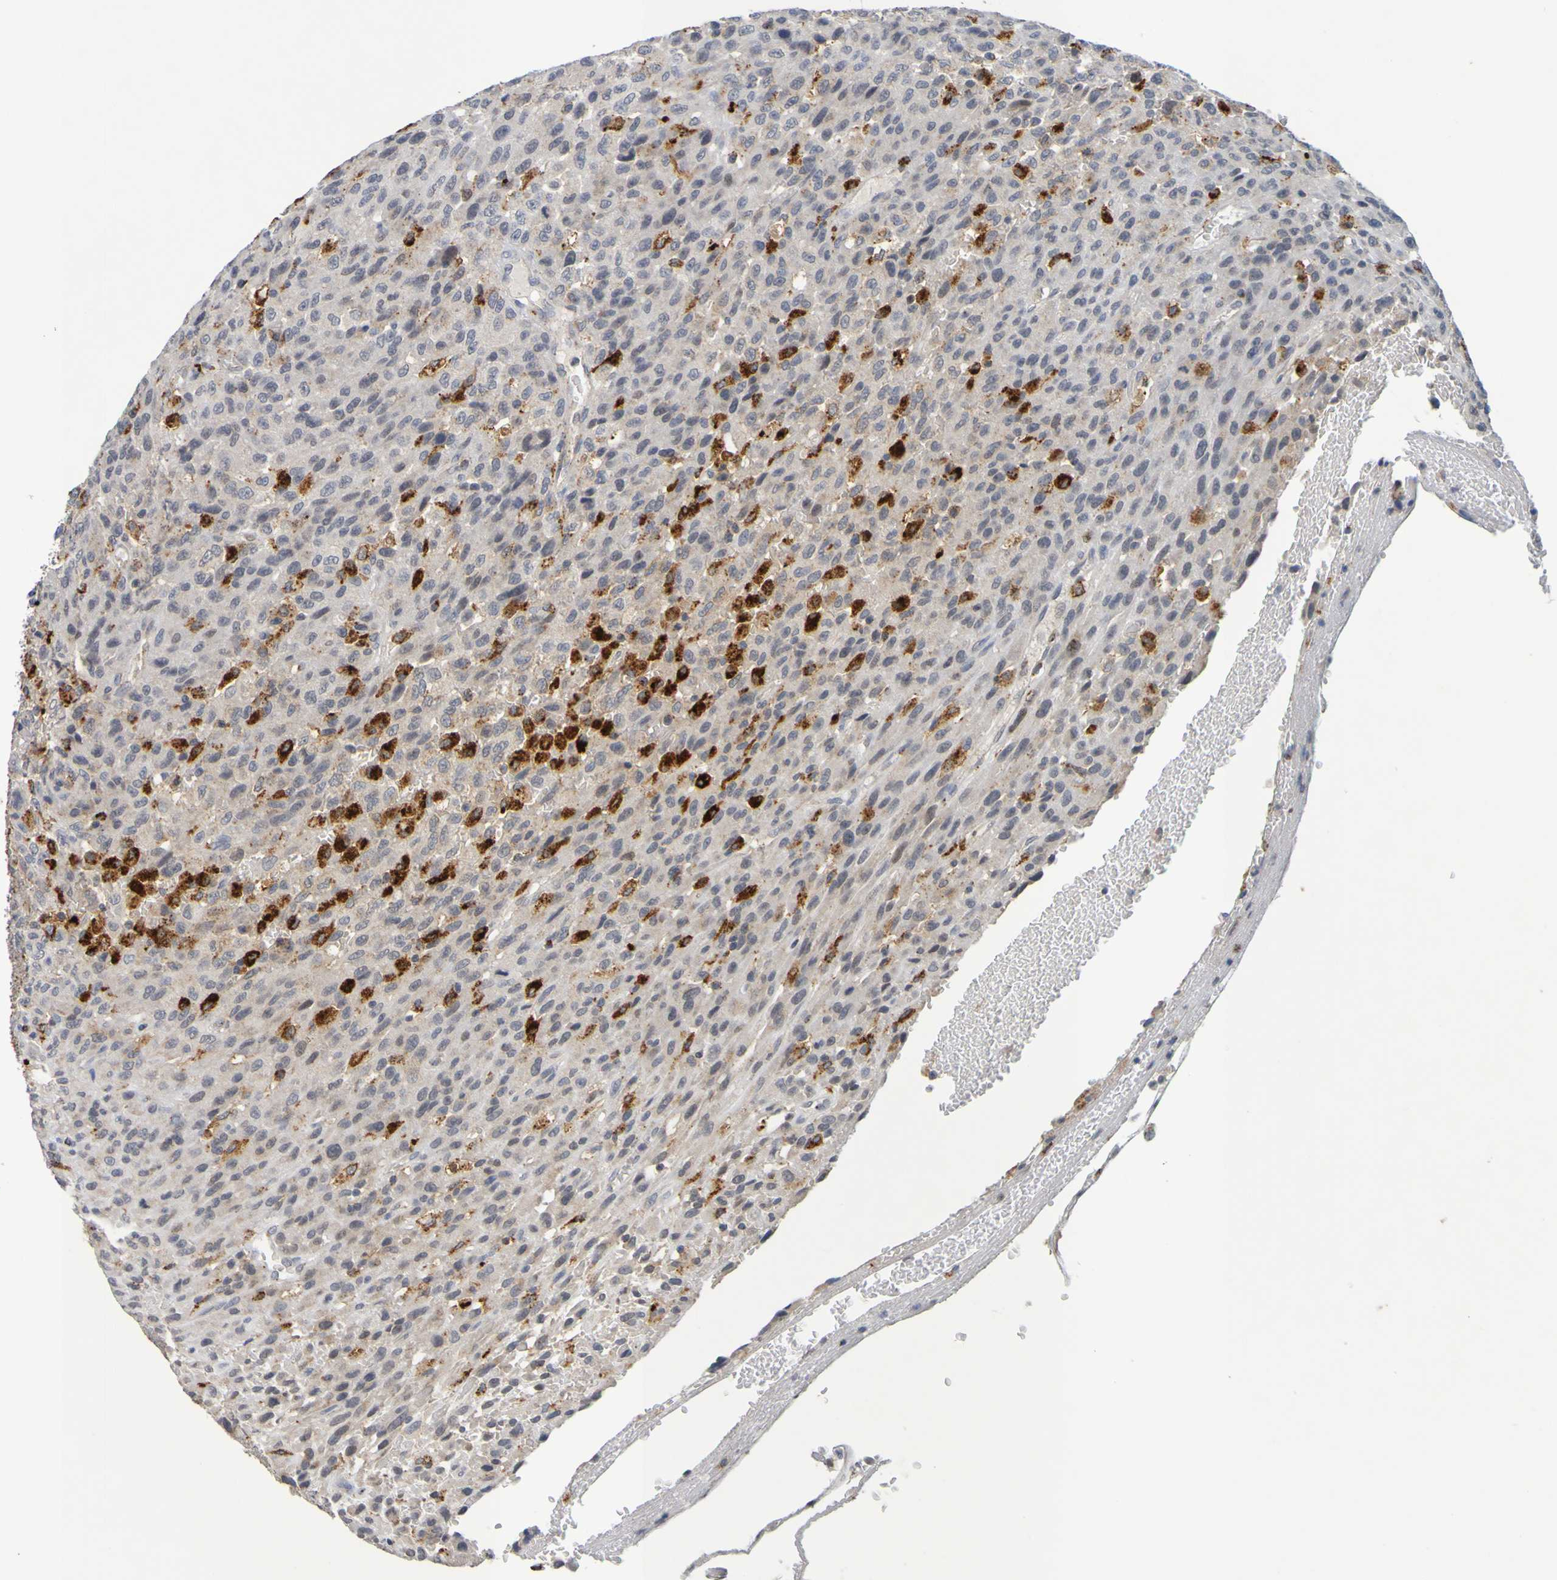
{"staining": {"intensity": "negative", "quantity": "none", "location": "none"}, "tissue": "urothelial cancer", "cell_type": "Tumor cells", "image_type": "cancer", "snomed": [{"axis": "morphology", "description": "Urothelial carcinoma, High grade"}, {"axis": "topography", "description": "Urinary bladder"}], "caption": "A high-resolution image shows IHC staining of high-grade urothelial carcinoma, which demonstrates no significant expression in tumor cells.", "gene": "TPH1", "patient": {"sex": "male", "age": 66}}